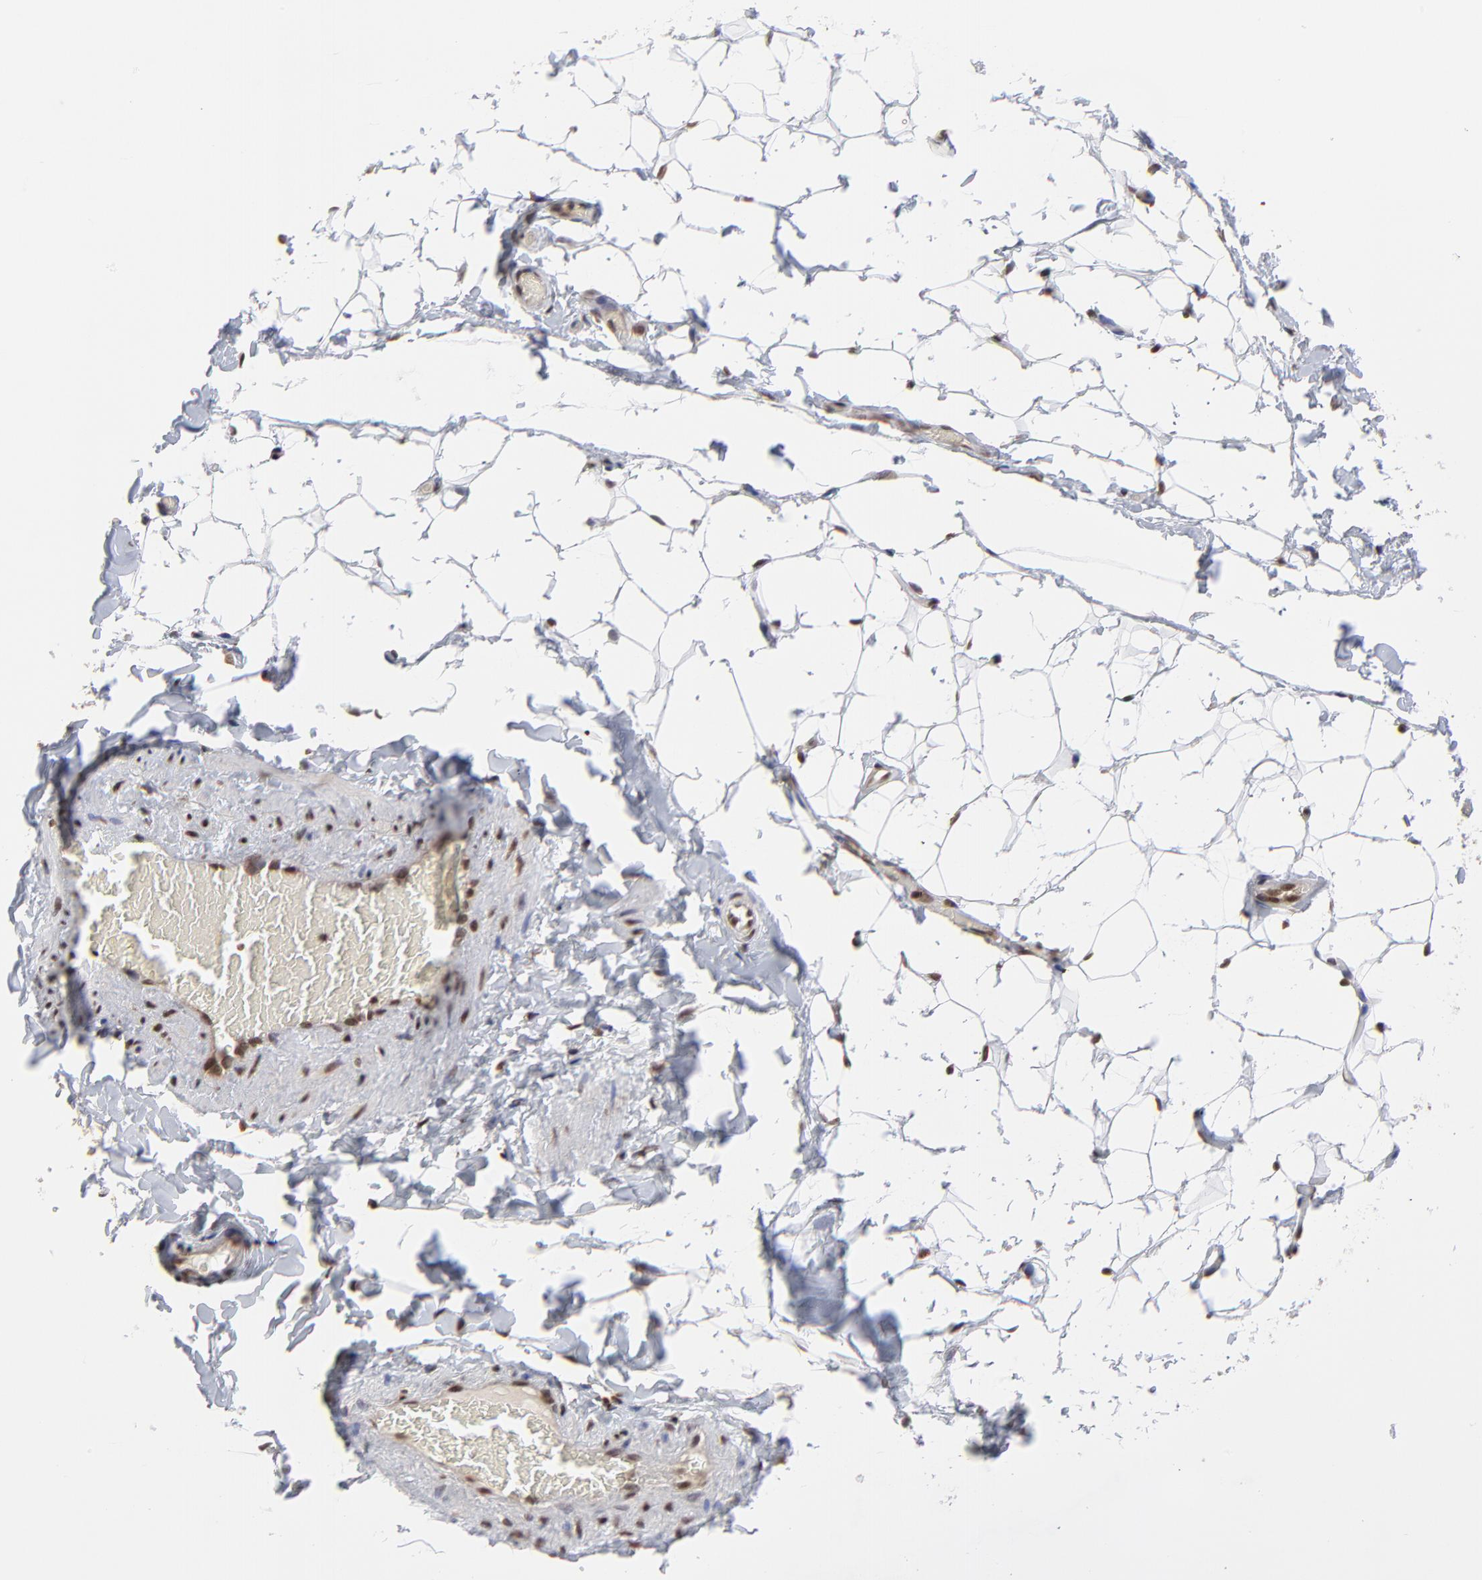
{"staining": {"intensity": "moderate", "quantity": ">75%", "location": "nuclear"}, "tissue": "adipose tissue", "cell_type": "Adipocytes", "image_type": "normal", "snomed": [{"axis": "morphology", "description": "Normal tissue, NOS"}, {"axis": "topography", "description": "Soft tissue"}], "caption": "Immunohistochemical staining of benign human adipose tissue shows >75% levels of moderate nuclear protein expression in about >75% of adipocytes. (DAB IHC, brown staining for protein, blue staining for nuclei).", "gene": "ZNF777", "patient": {"sex": "male", "age": 26}}